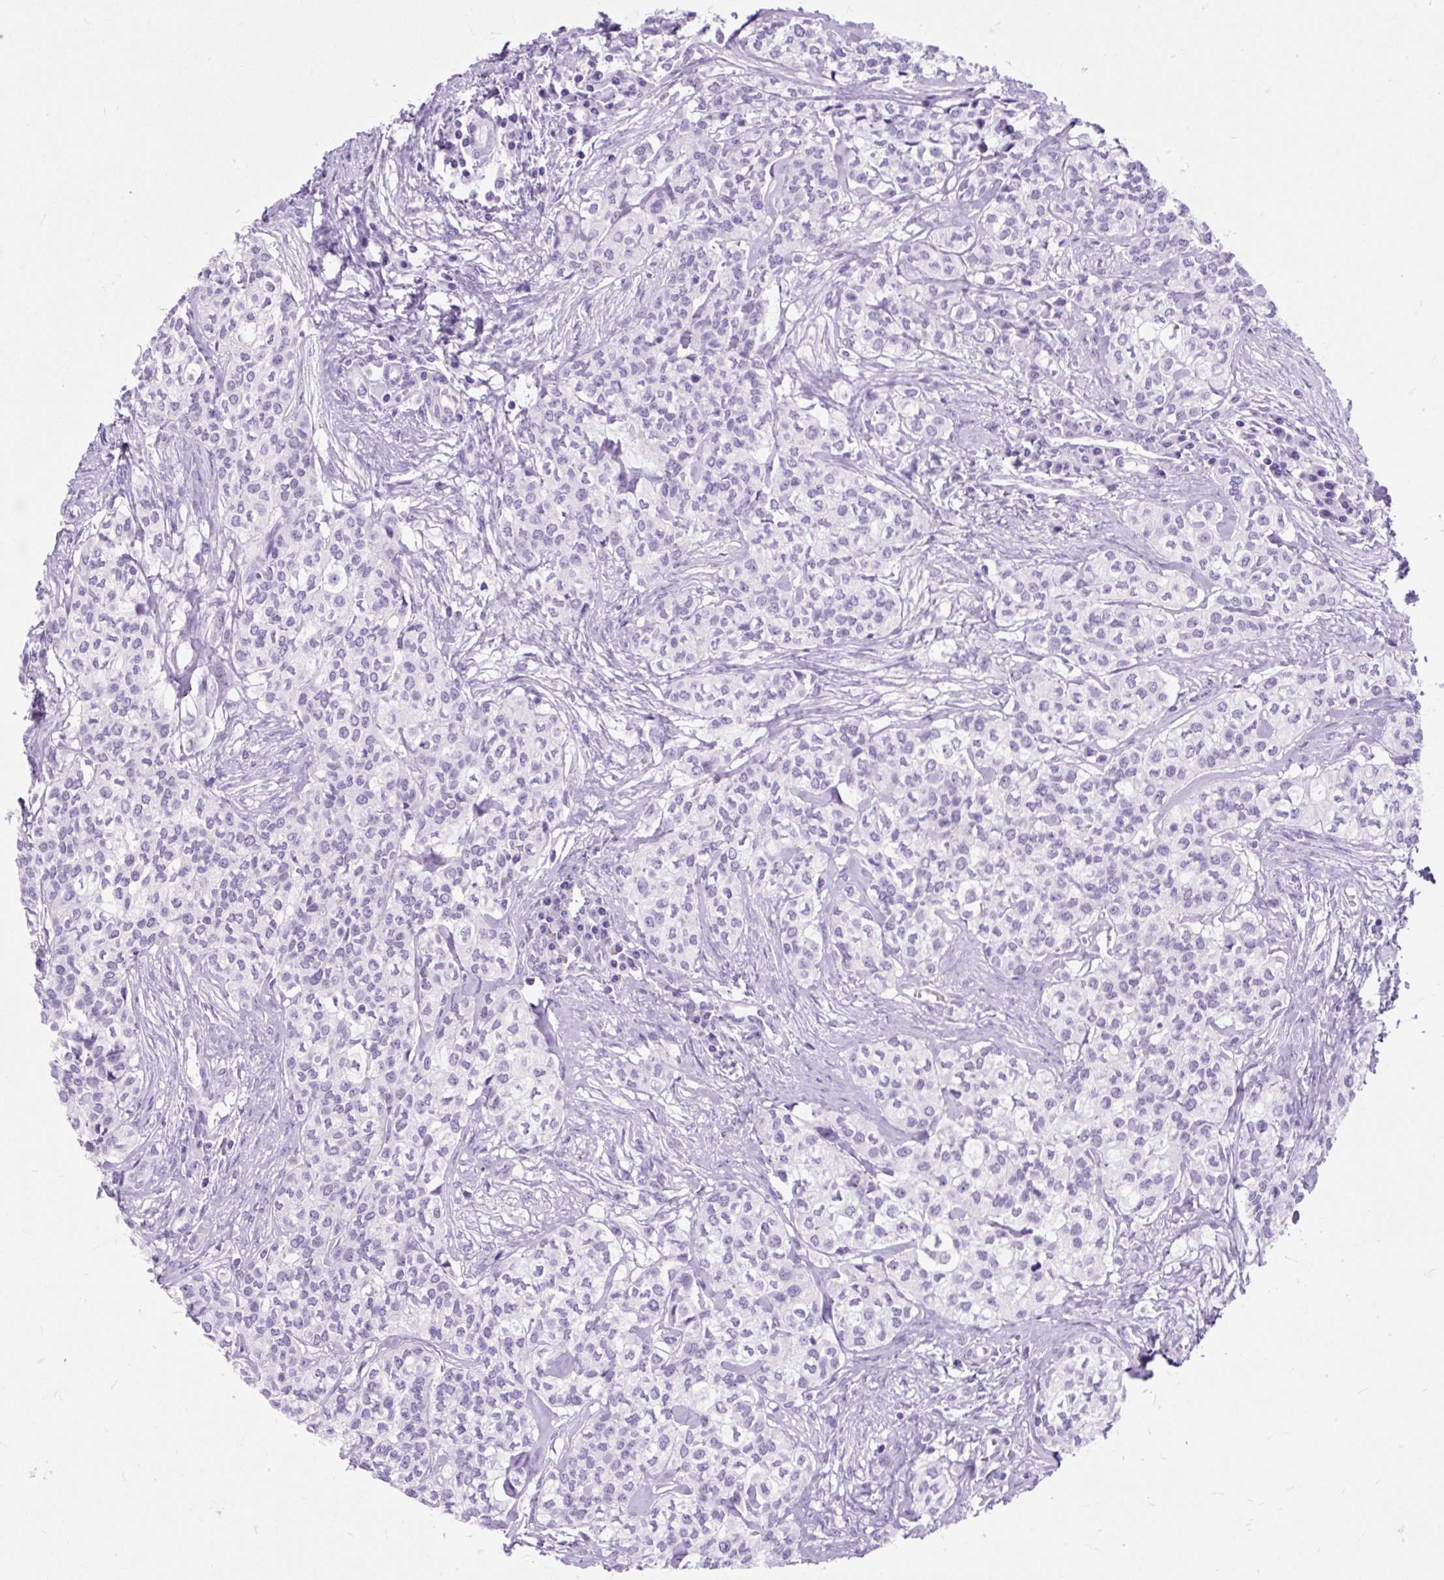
{"staining": {"intensity": "negative", "quantity": "none", "location": "none"}, "tissue": "head and neck cancer", "cell_type": "Tumor cells", "image_type": "cancer", "snomed": [{"axis": "morphology", "description": "Adenocarcinoma, NOS"}, {"axis": "topography", "description": "Head-Neck"}], "caption": "Head and neck cancer (adenocarcinoma) was stained to show a protein in brown. There is no significant positivity in tumor cells.", "gene": "SCGB1A1", "patient": {"sex": "male", "age": 81}}